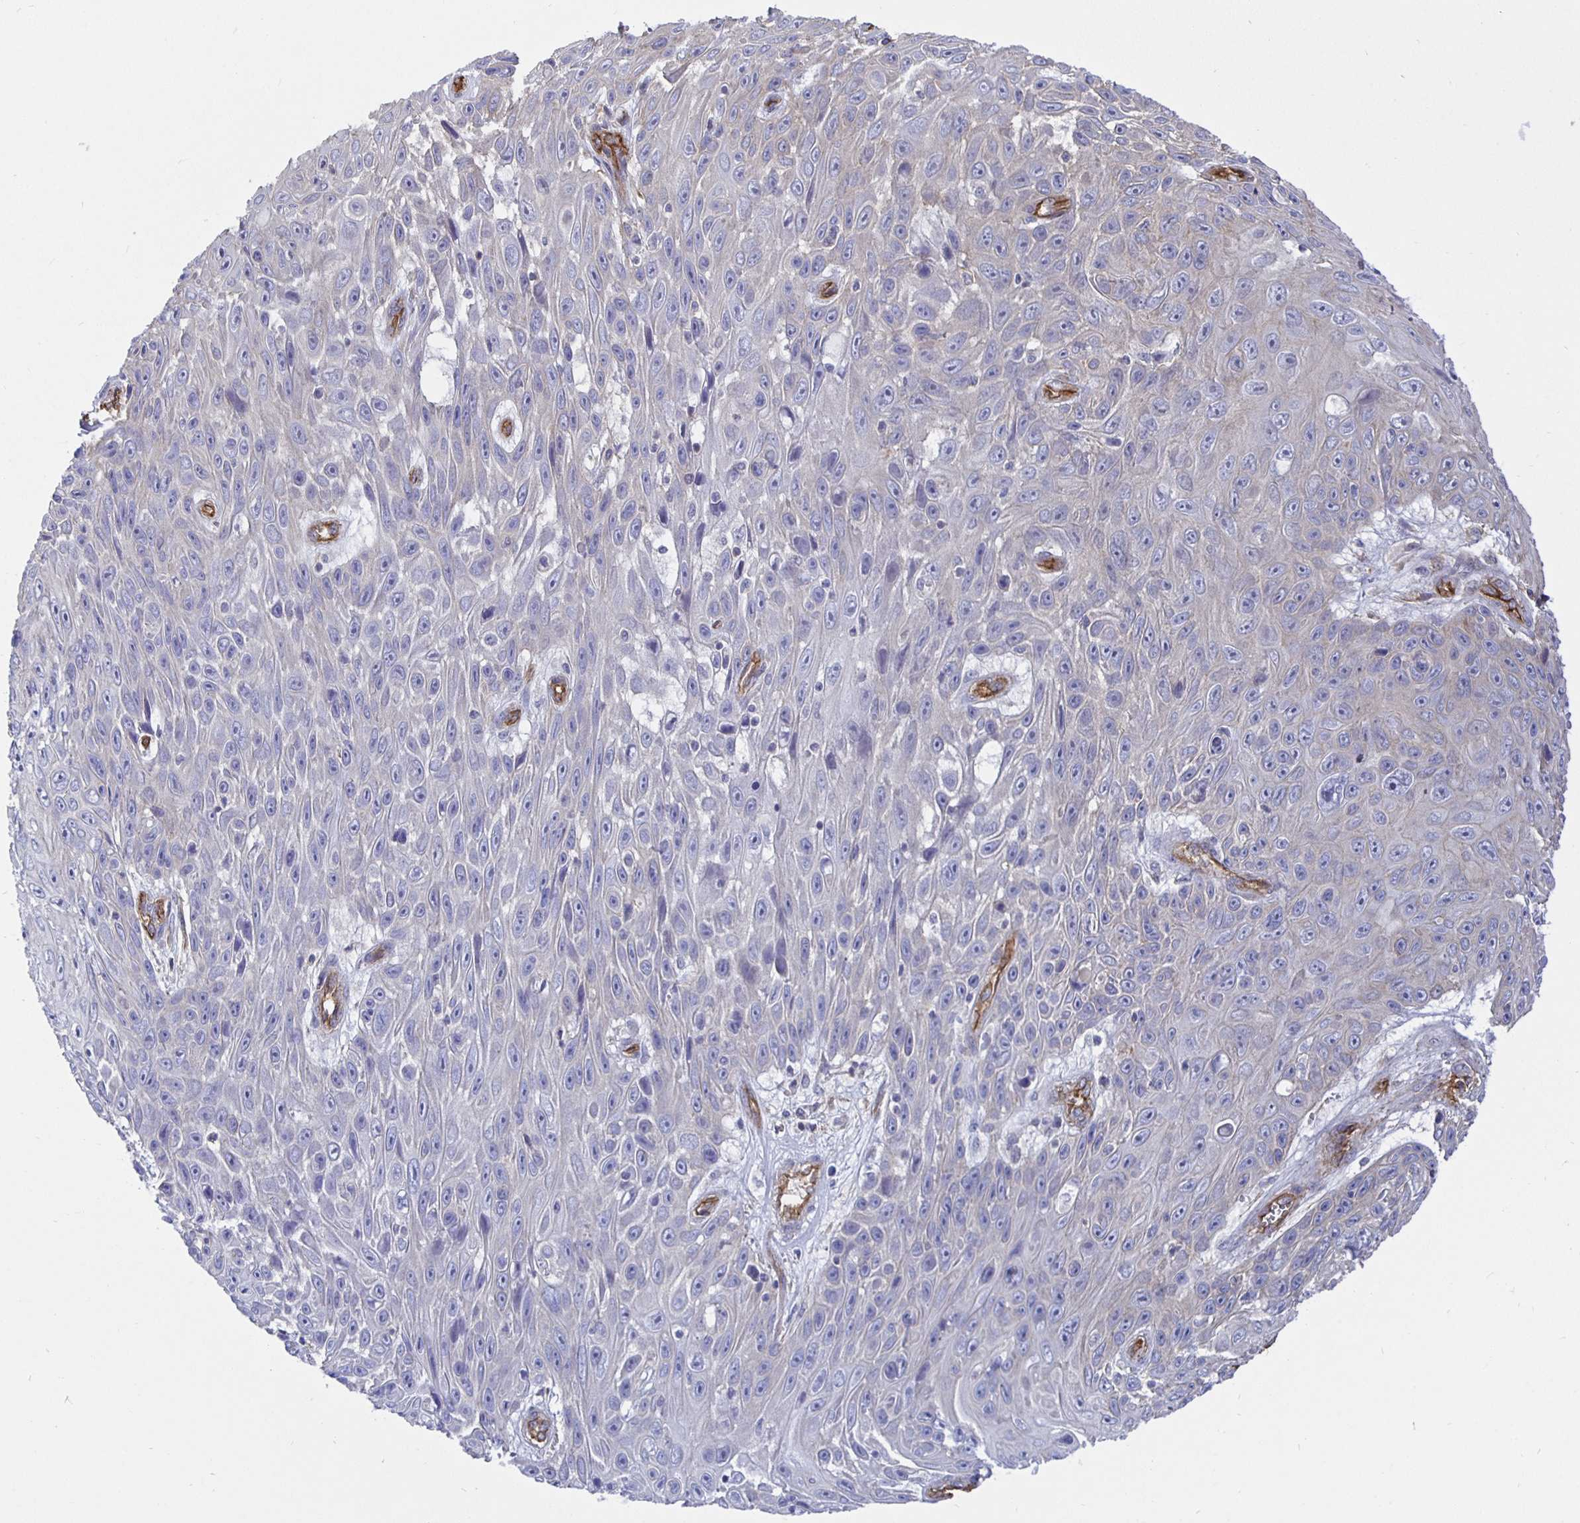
{"staining": {"intensity": "negative", "quantity": "none", "location": "none"}, "tissue": "skin cancer", "cell_type": "Tumor cells", "image_type": "cancer", "snomed": [{"axis": "morphology", "description": "Squamous cell carcinoma, NOS"}, {"axis": "topography", "description": "Skin"}], "caption": "Immunohistochemistry (IHC) histopathology image of skin squamous cell carcinoma stained for a protein (brown), which shows no expression in tumor cells. (DAB (3,3'-diaminobenzidine) immunohistochemistry (IHC) visualized using brightfield microscopy, high magnification).", "gene": "ARHGEF39", "patient": {"sex": "male", "age": 82}}